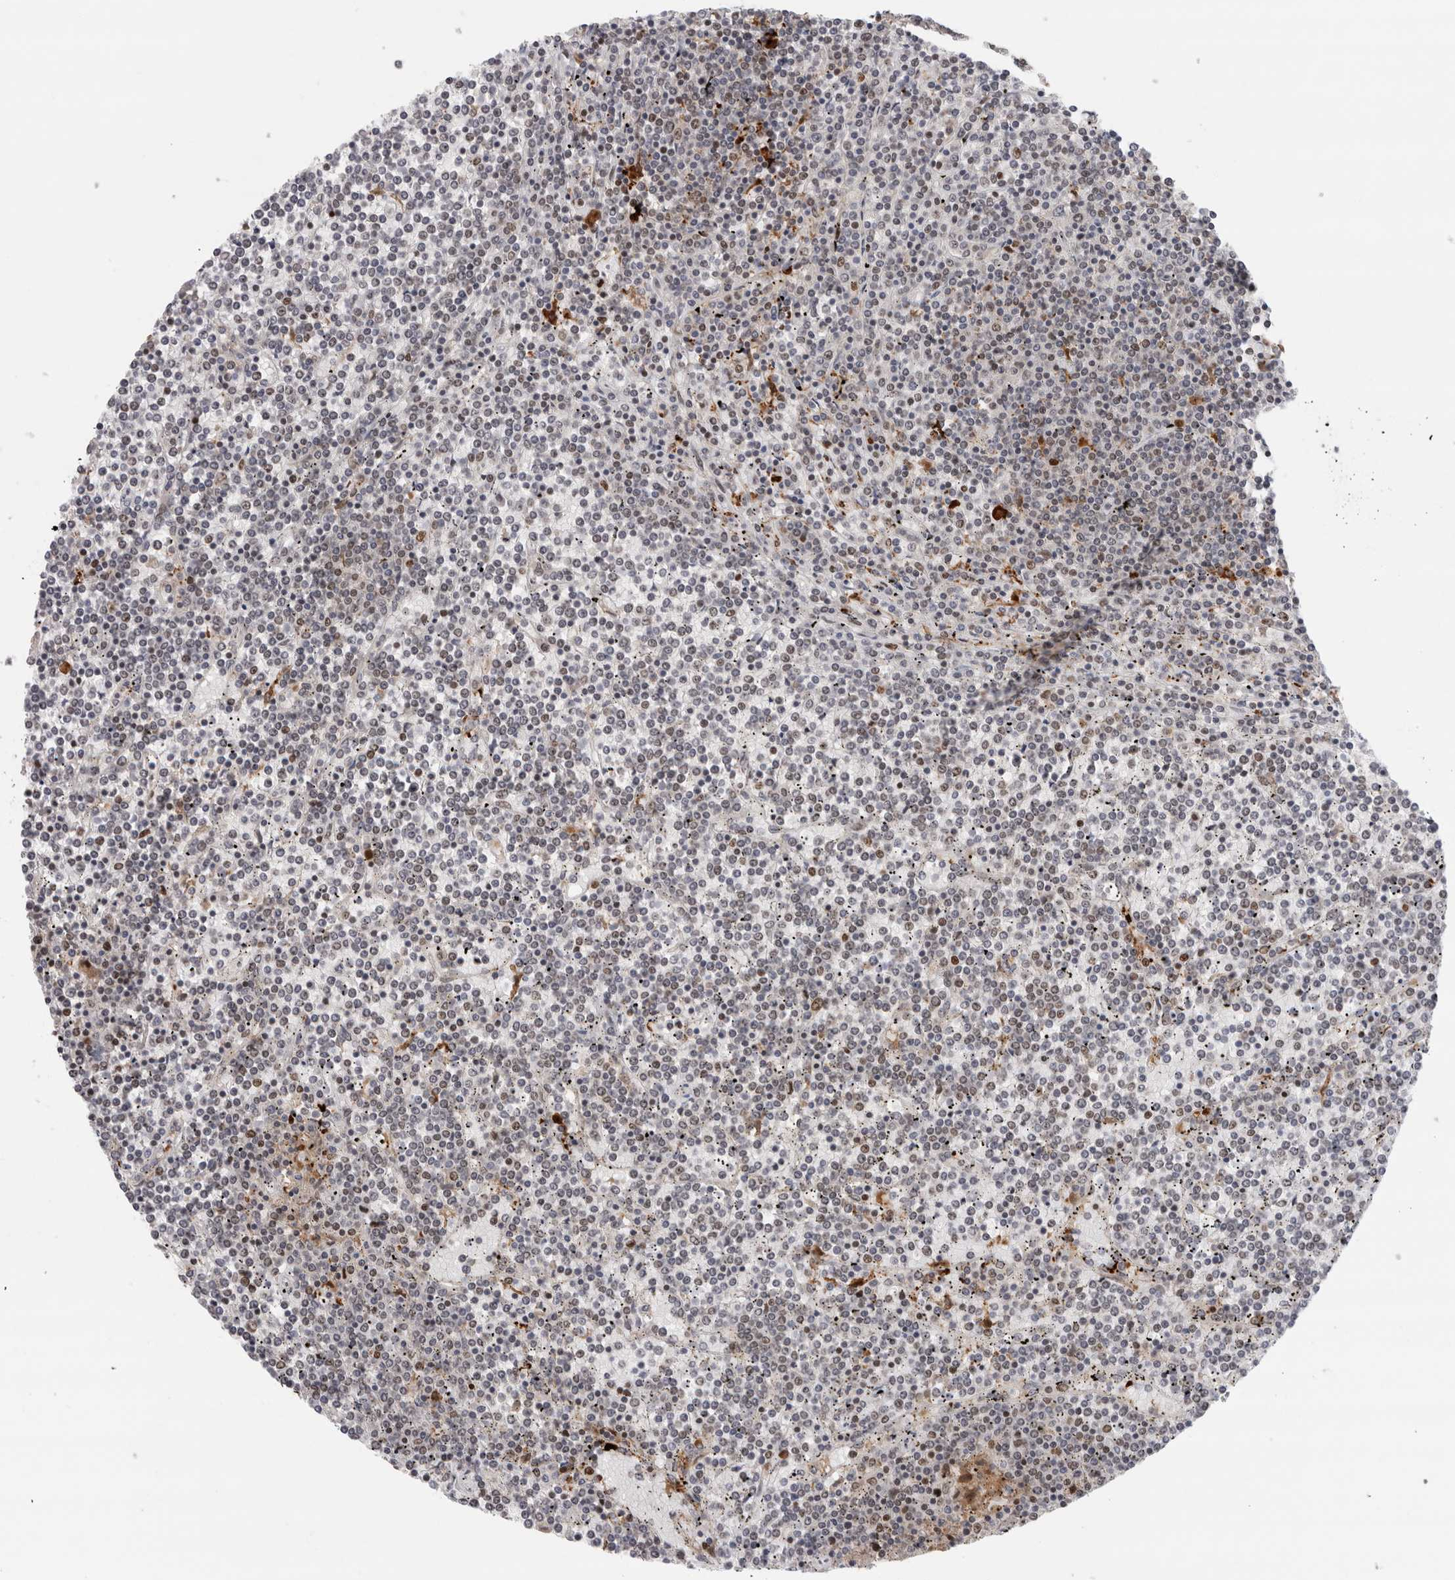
{"staining": {"intensity": "moderate", "quantity": "25%-75%", "location": "nuclear"}, "tissue": "lymphoma", "cell_type": "Tumor cells", "image_type": "cancer", "snomed": [{"axis": "morphology", "description": "Malignant lymphoma, non-Hodgkin's type, Low grade"}, {"axis": "topography", "description": "Spleen"}], "caption": "About 25%-75% of tumor cells in lymphoma display moderate nuclear protein expression as visualized by brown immunohistochemical staining.", "gene": "ZNF521", "patient": {"sex": "female", "age": 19}}